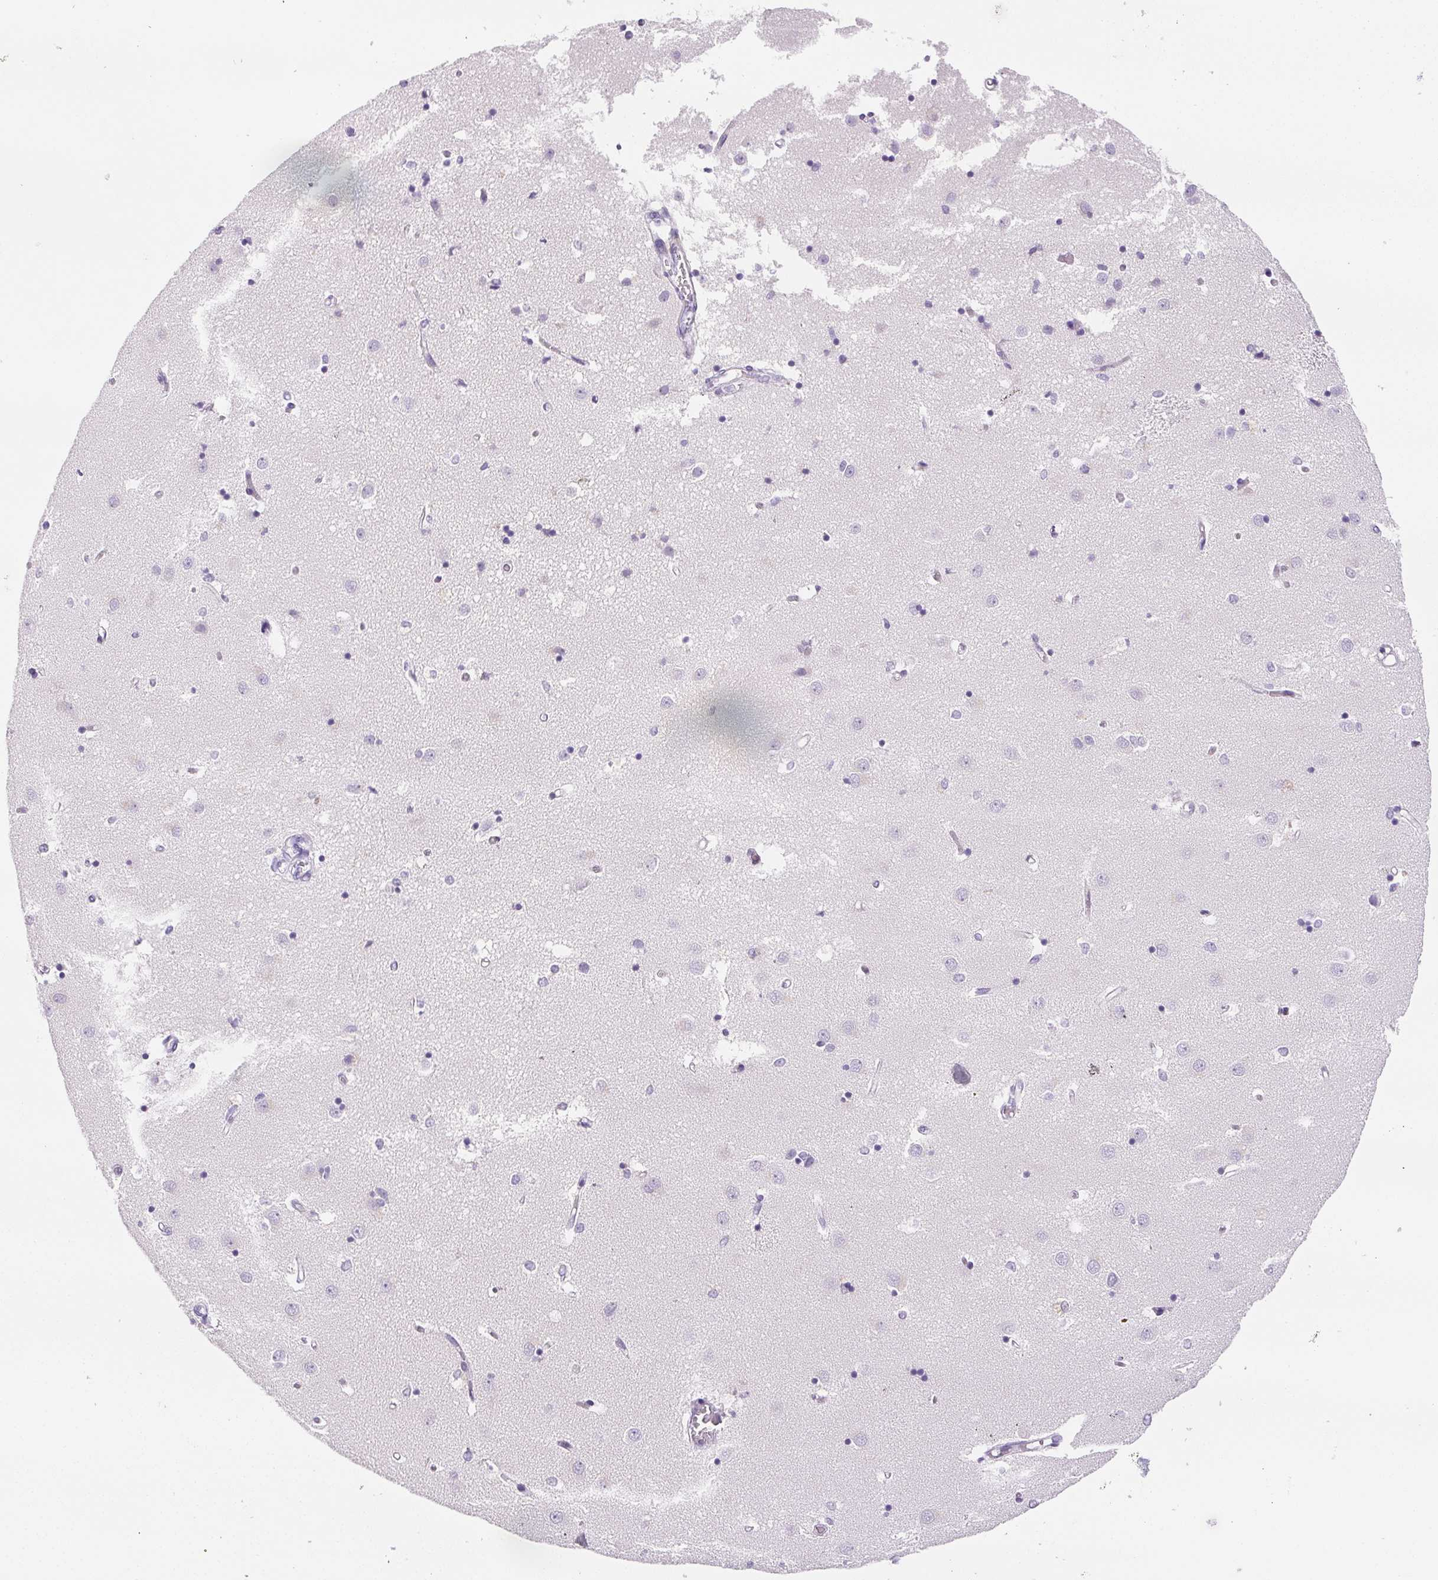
{"staining": {"intensity": "negative", "quantity": "none", "location": "none"}, "tissue": "caudate", "cell_type": "Glial cells", "image_type": "normal", "snomed": [{"axis": "morphology", "description": "Normal tissue, NOS"}, {"axis": "topography", "description": "Lateral ventricle wall"}], "caption": "A high-resolution micrograph shows immunohistochemistry (IHC) staining of unremarkable caudate, which shows no significant positivity in glial cells. (Brightfield microscopy of DAB immunohistochemistry (IHC) at high magnification).", "gene": "BEND2", "patient": {"sex": "male", "age": 54}}